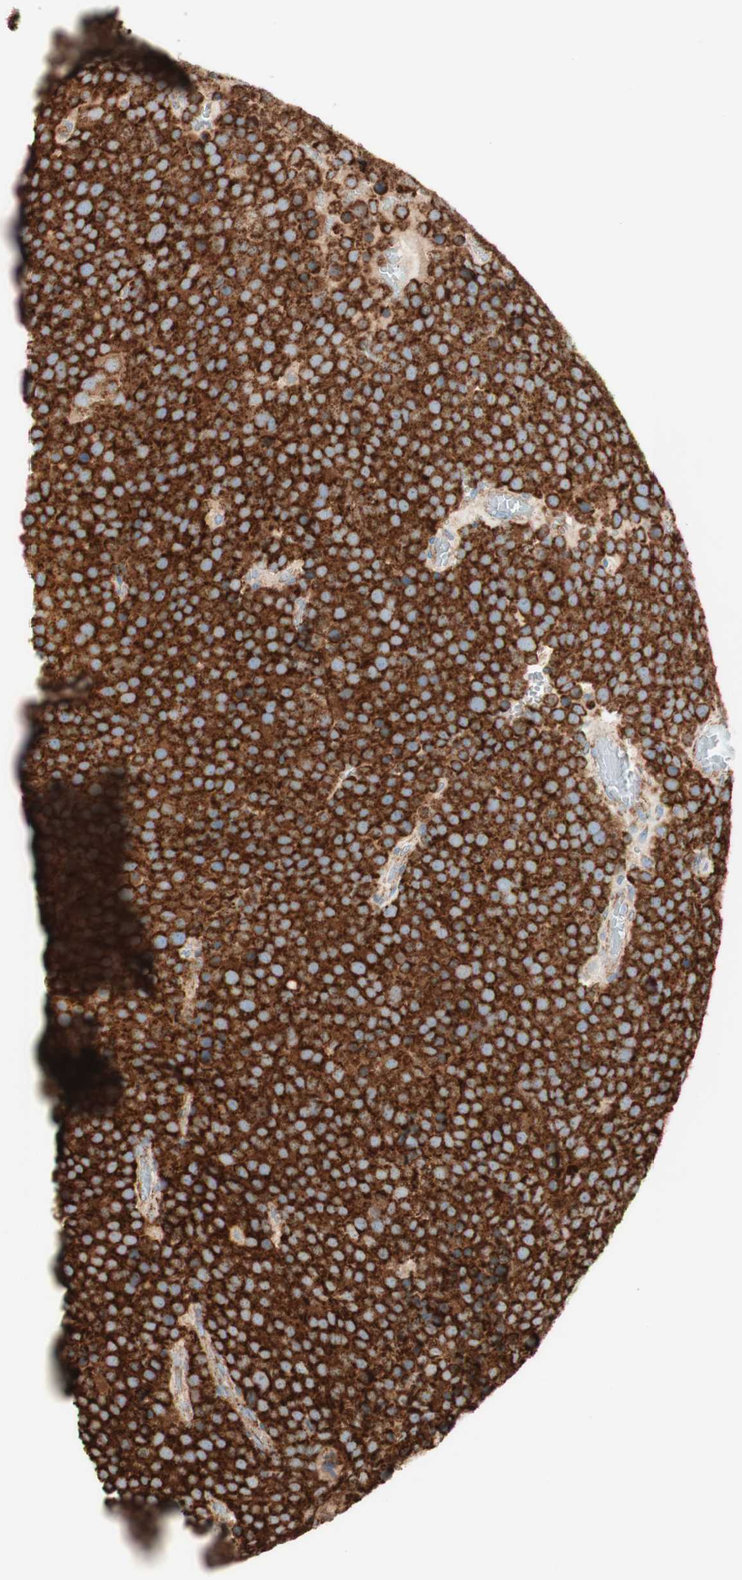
{"staining": {"intensity": "strong", "quantity": ">75%", "location": "cytoplasmic/membranous"}, "tissue": "testis cancer", "cell_type": "Tumor cells", "image_type": "cancer", "snomed": [{"axis": "morphology", "description": "Seminoma, NOS"}, {"axis": "topography", "description": "Testis"}], "caption": "Human testis cancer (seminoma) stained with a protein marker shows strong staining in tumor cells.", "gene": "TOMM20", "patient": {"sex": "male", "age": 71}}